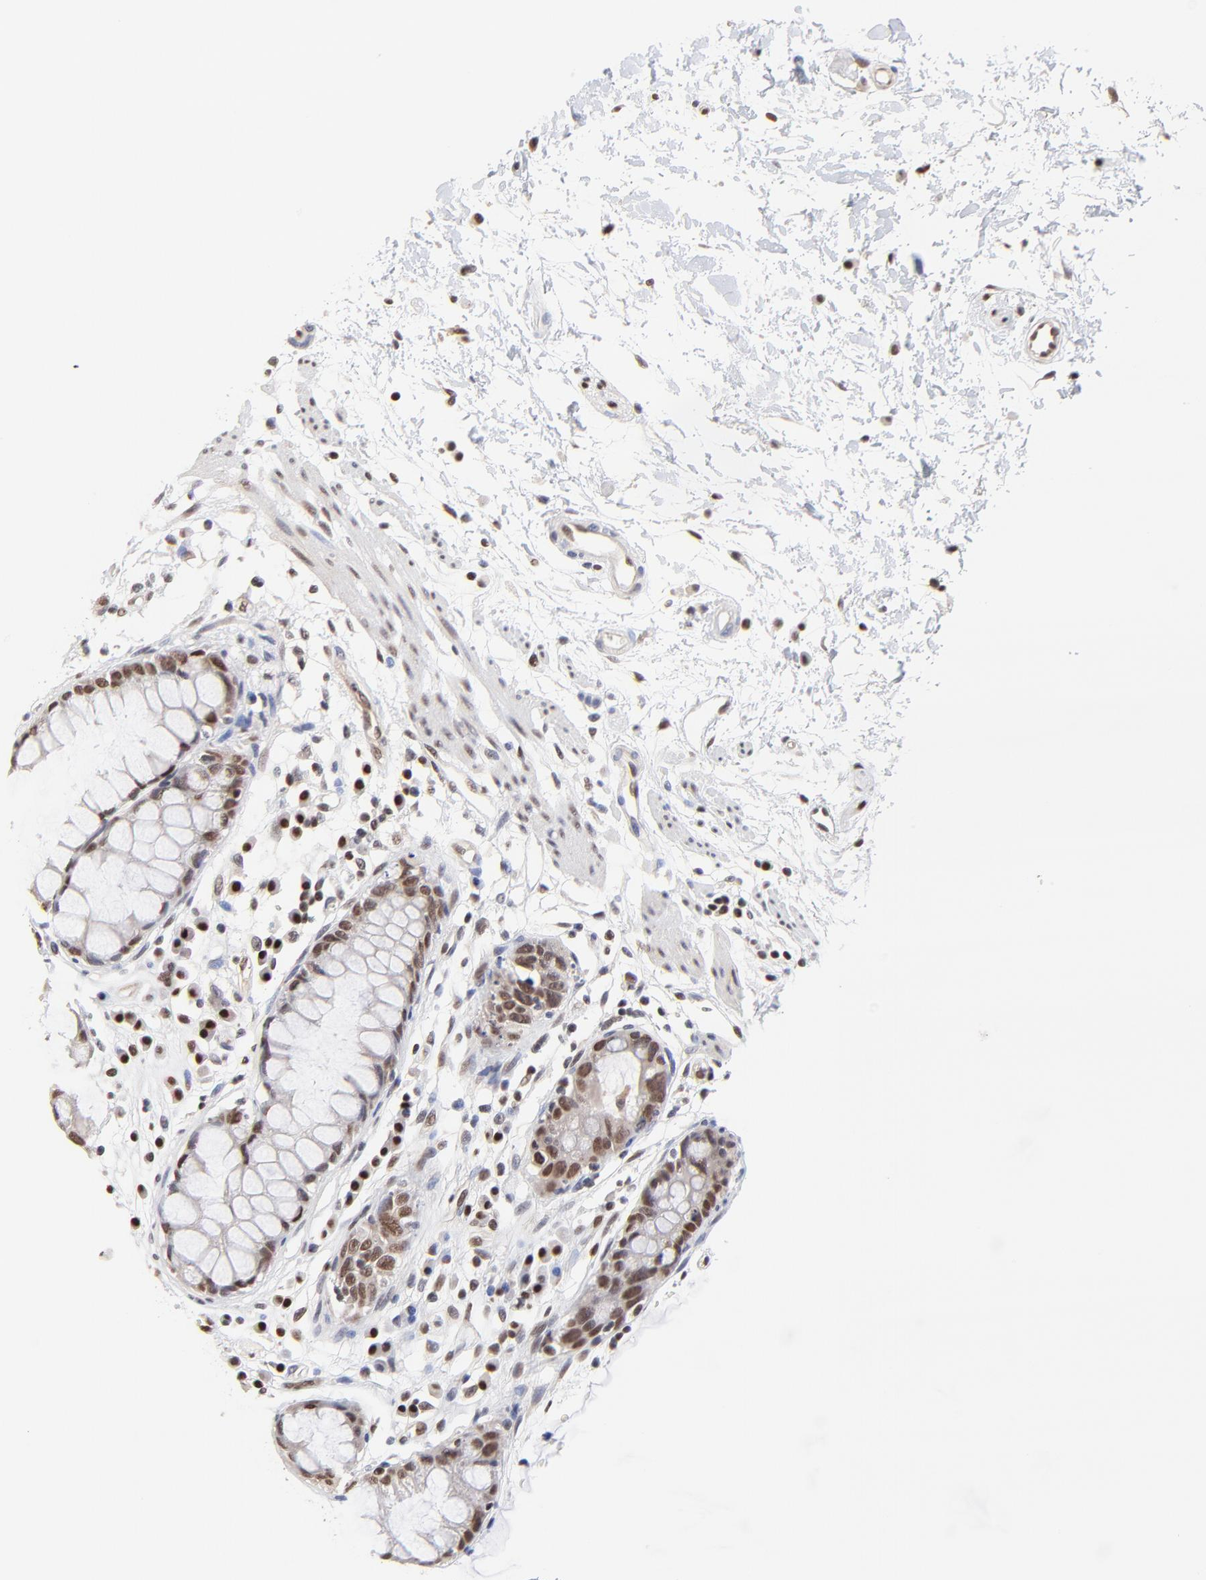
{"staining": {"intensity": "moderate", "quantity": ">75%", "location": "nuclear"}, "tissue": "rectum", "cell_type": "Glandular cells", "image_type": "normal", "snomed": [{"axis": "morphology", "description": "Normal tissue, NOS"}, {"axis": "morphology", "description": "Adenocarcinoma, NOS"}, {"axis": "topography", "description": "Rectum"}], "caption": "A photomicrograph of human rectum stained for a protein exhibits moderate nuclear brown staining in glandular cells.", "gene": "DSN1", "patient": {"sex": "female", "age": 65}}